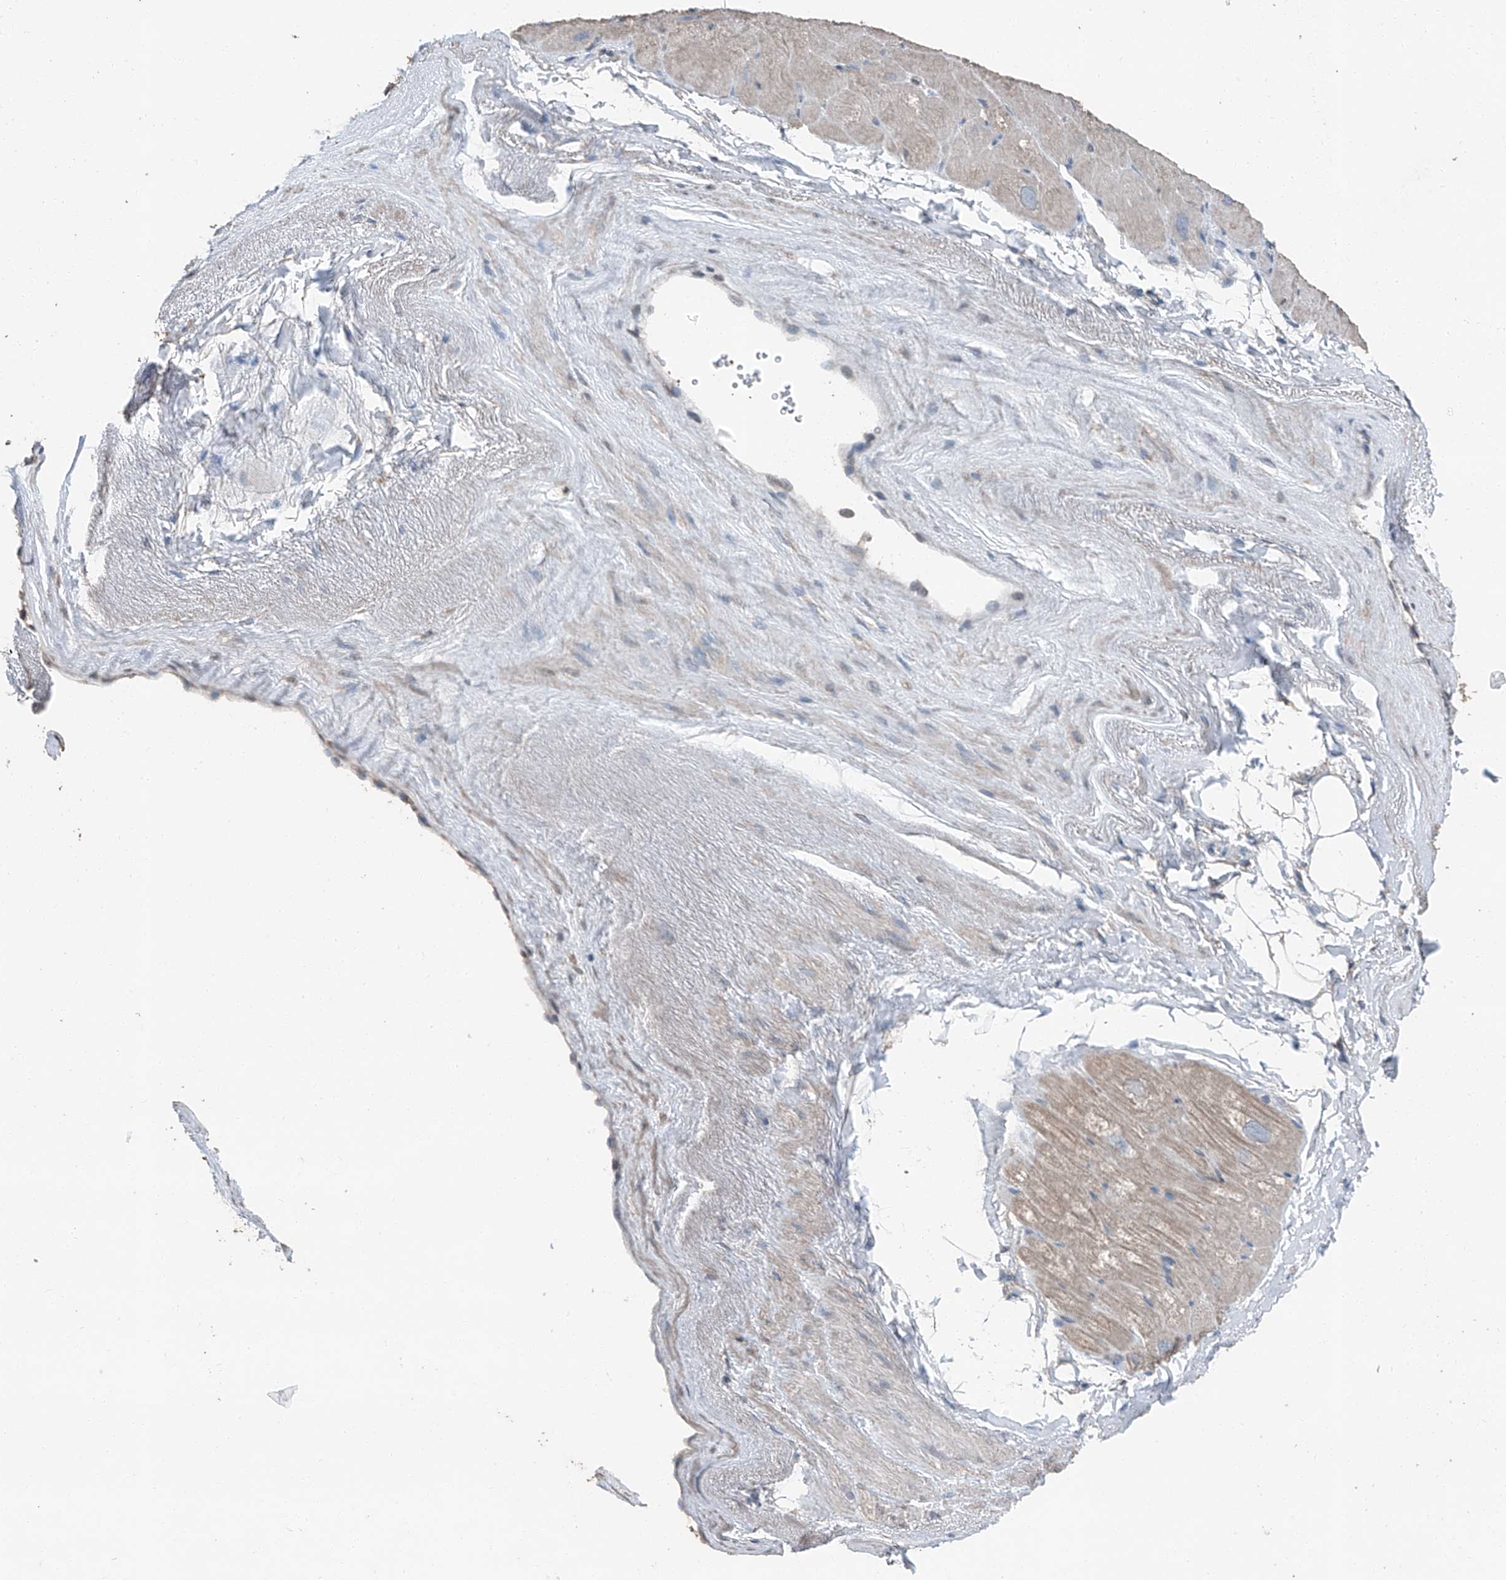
{"staining": {"intensity": "moderate", "quantity": "<25%", "location": "cytoplasmic/membranous"}, "tissue": "heart muscle", "cell_type": "Cardiomyocytes", "image_type": "normal", "snomed": [{"axis": "morphology", "description": "Normal tissue, NOS"}, {"axis": "topography", "description": "Heart"}], "caption": "The micrograph shows staining of benign heart muscle, revealing moderate cytoplasmic/membranous protein positivity (brown color) within cardiomyocytes.", "gene": "MAMLD1", "patient": {"sex": "male", "age": 50}}